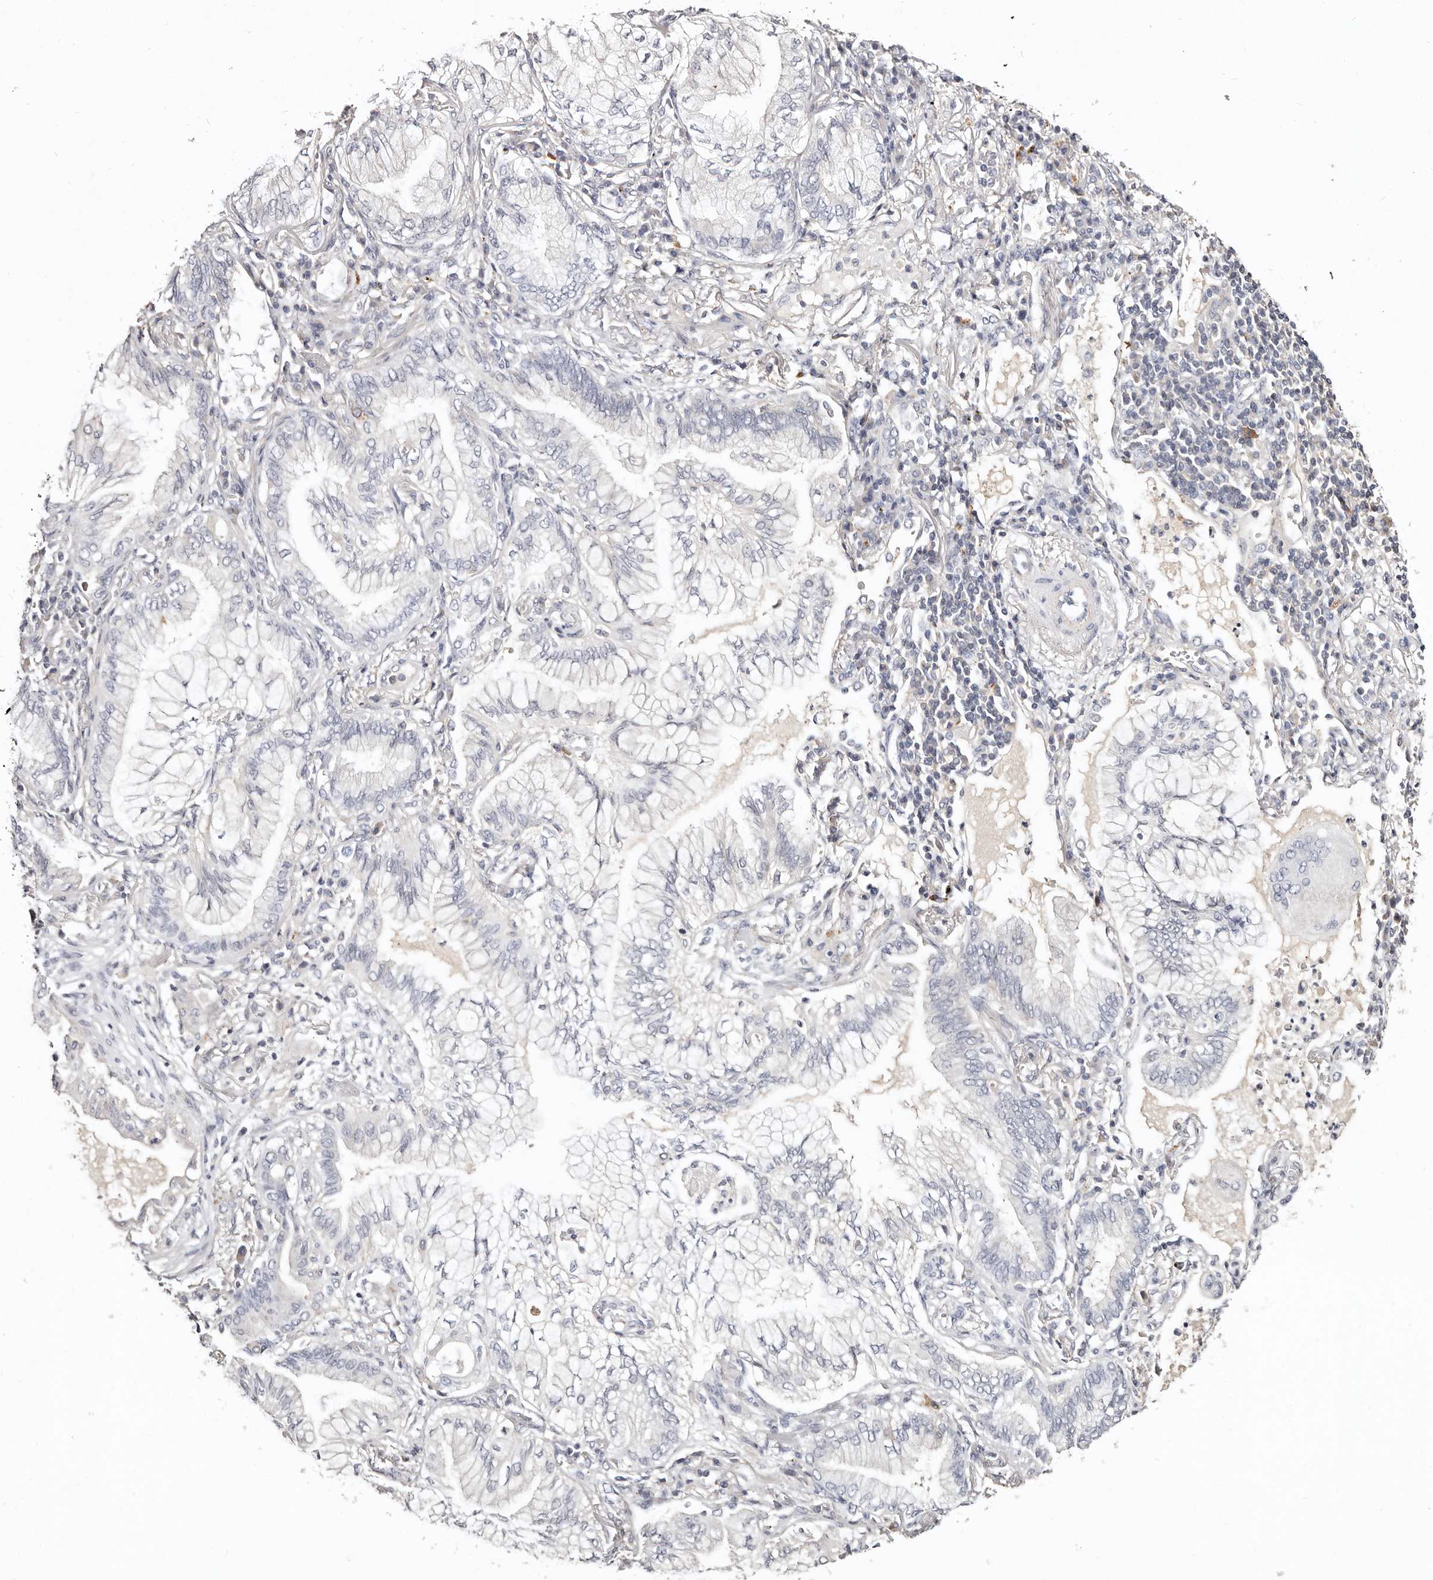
{"staining": {"intensity": "negative", "quantity": "none", "location": "none"}, "tissue": "lung cancer", "cell_type": "Tumor cells", "image_type": "cancer", "snomed": [{"axis": "morphology", "description": "Adenocarcinoma, NOS"}, {"axis": "topography", "description": "Lung"}], "caption": "Tumor cells show no significant expression in adenocarcinoma (lung). (DAB immunohistochemistry, high magnification).", "gene": "MRPS33", "patient": {"sex": "female", "age": 70}}